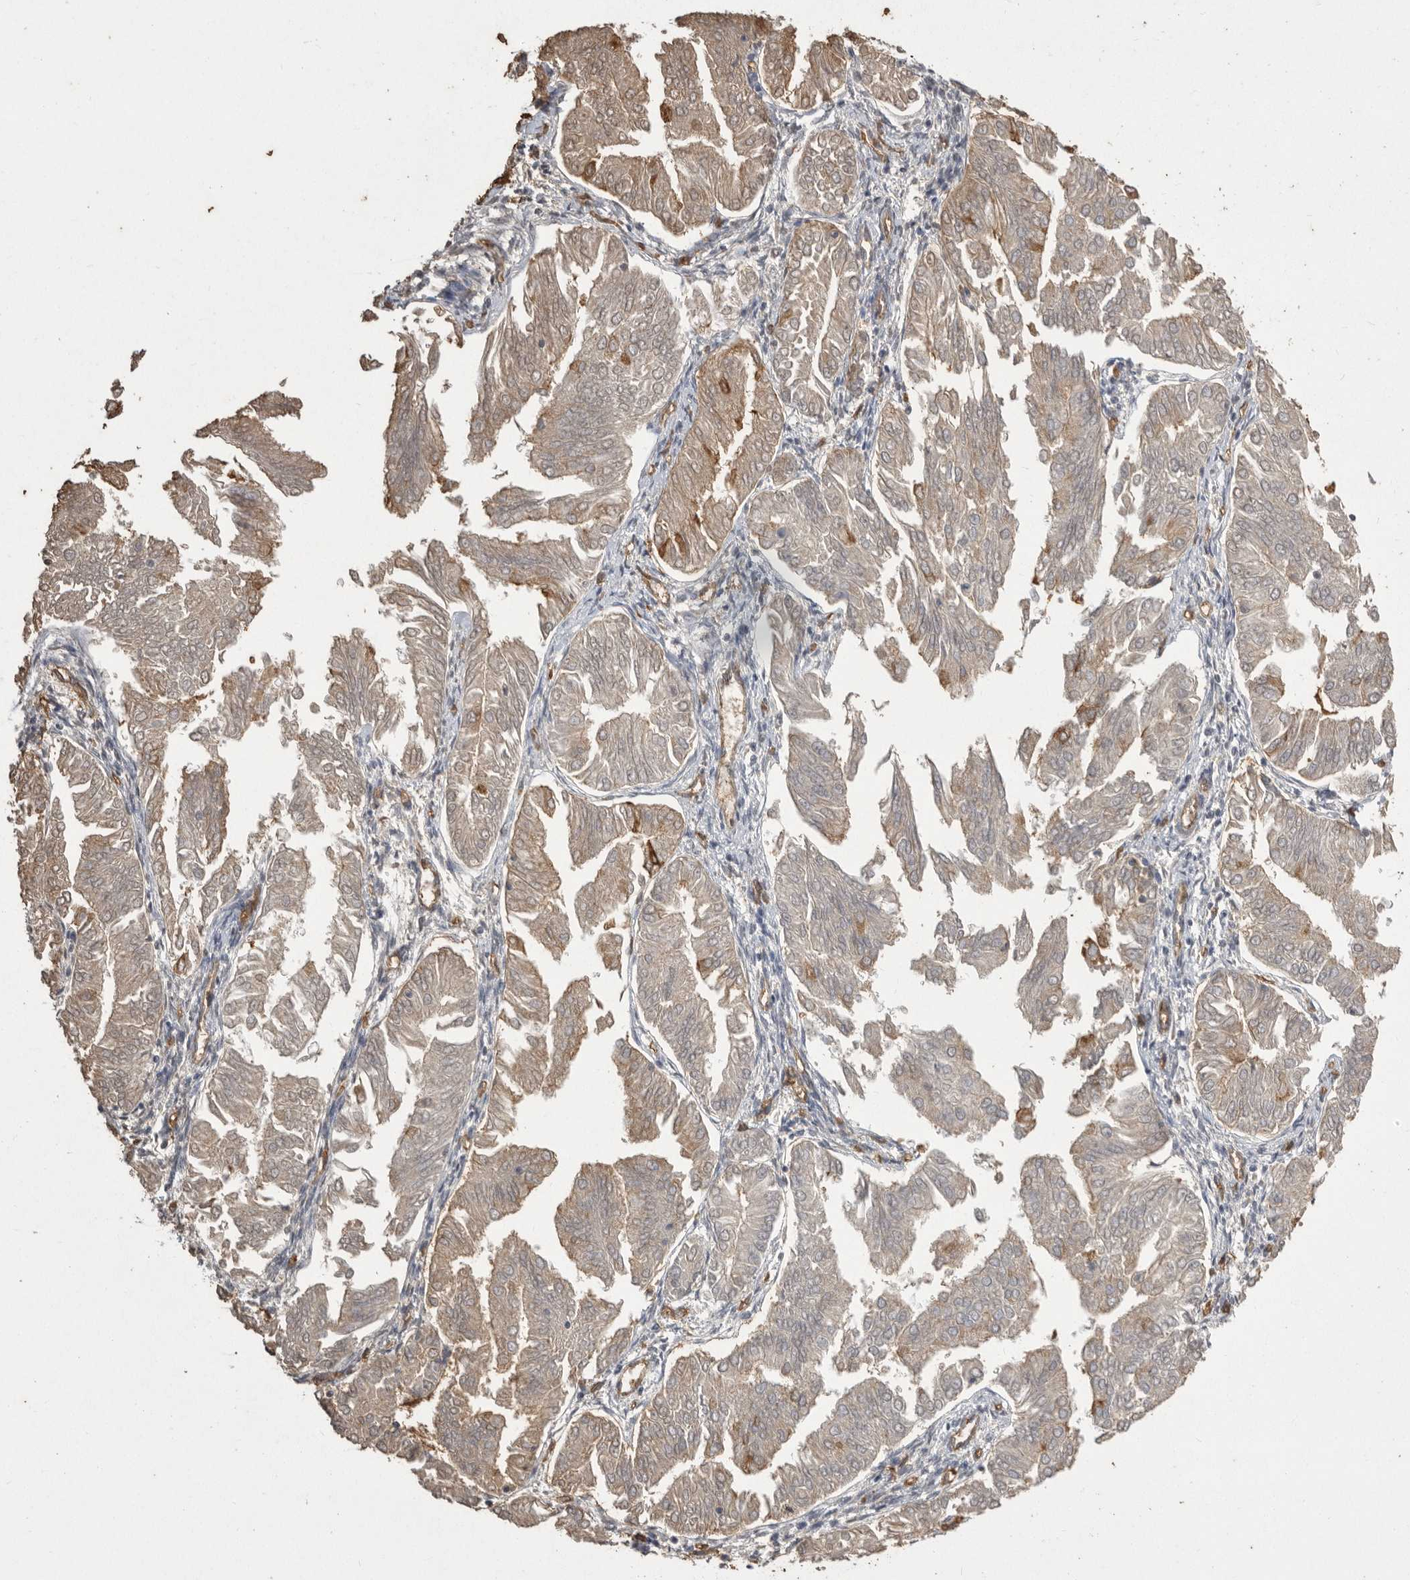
{"staining": {"intensity": "weak", "quantity": "<25%", "location": "cytoplasmic/membranous"}, "tissue": "endometrial cancer", "cell_type": "Tumor cells", "image_type": "cancer", "snomed": [{"axis": "morphology", "description": "Adenocarcinoma, NOS"}, {"axis": "topography", "description": "Endometrium"}], "caption": "High power microscopy histopathology image of an immunohistochemistry (IHC) histopathology image of endometrial cancer, revealing no significant expression in tumor cells.", "gene": "IL27", "patient": {"sex": "female", "age": 53}}